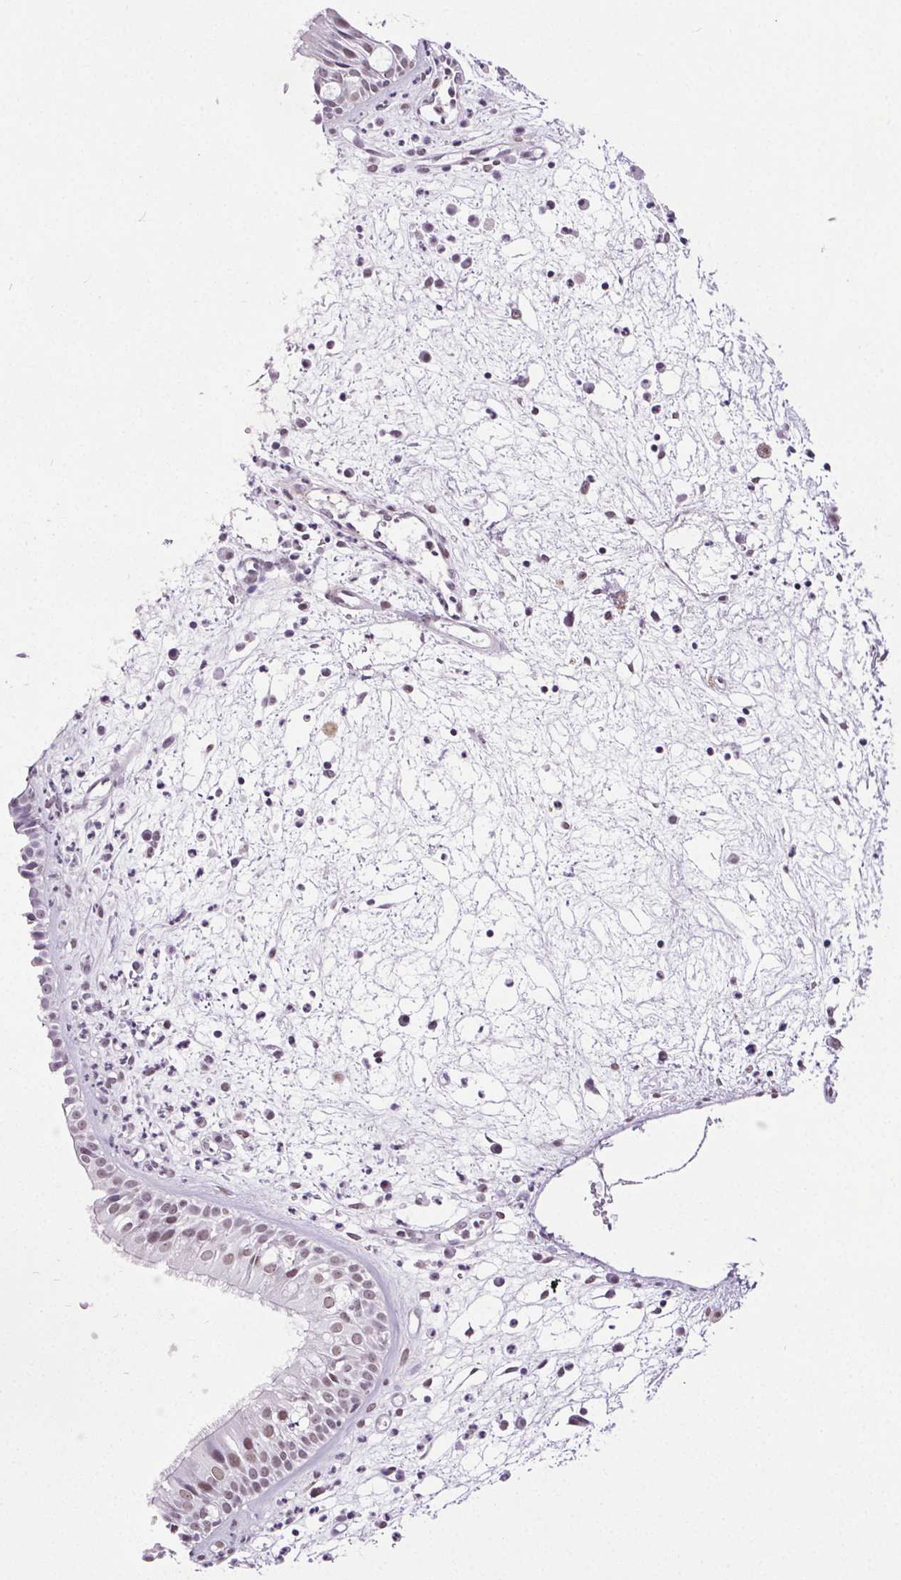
{"staining": {"intensity": "weak", "quantity": ">75%", "location": "nuclear"}, "tissue": "nasopharynx", "cell_type": "Respiratory epithelial cells", "image_type": "normal", "snomed": [{"axis": "morphology", "description": "Normal tissue, NOS"}, {"axis": "topography", "description": "Nasopharynx"}], "caption": "Weak nuclear staining is present in approximately >75% of respiratory epithelial cells in normal nasopharynx.", "gene": "GP6", "patient": {"sex": "male", "age": 65}}